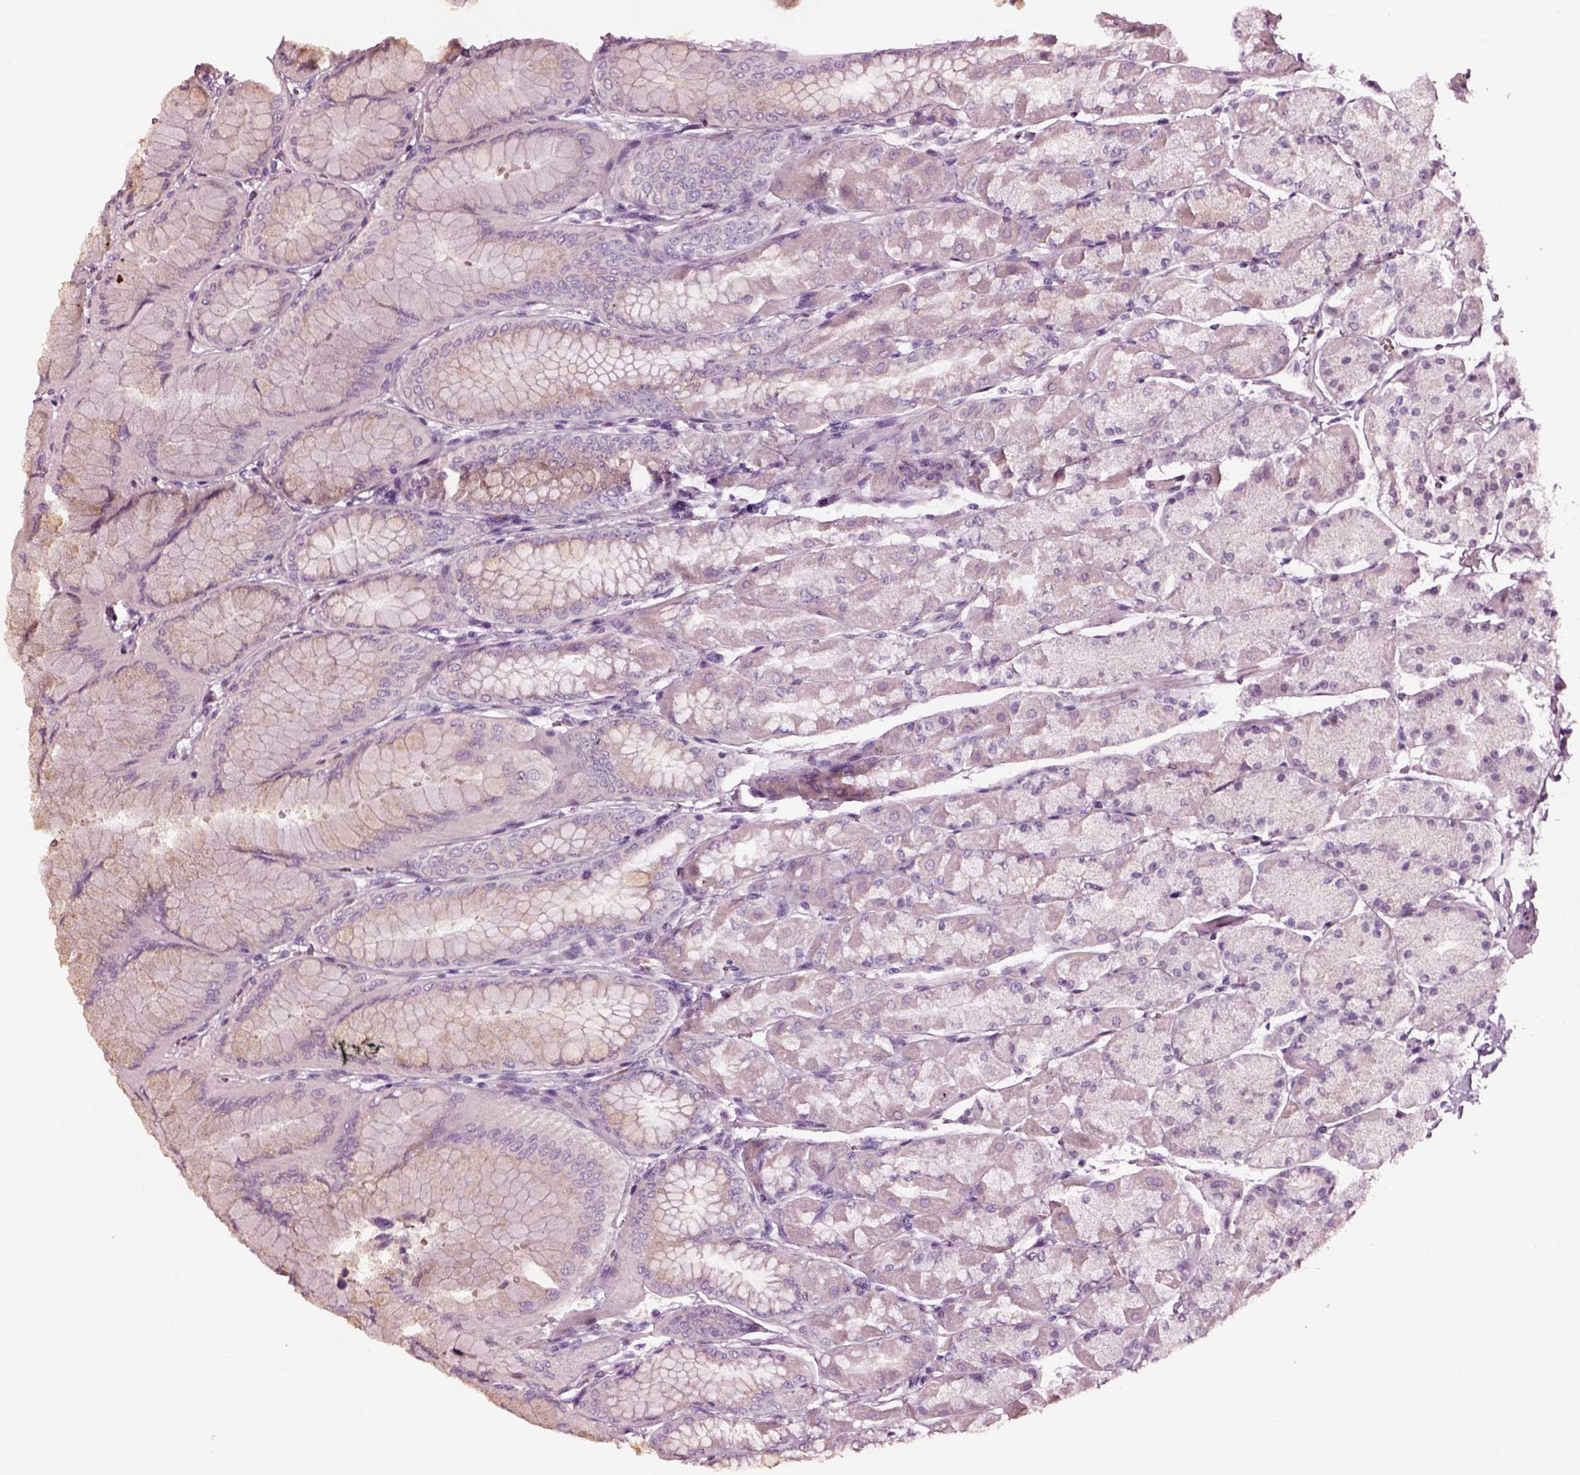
{"staining": {"intensity": "negative", "quantity": "none", "location": "none"}, "tissue": "stomach", "cell_type": "Glandular cells", "image_type": "normal", "snomed": [{"axis": "morphology", "description": "Normal tissue, NOS"}, {"axis": "topography", "description": "Stomach, upper"}], "caption": "Immunohistochemical staining of benign human stomach exhibits no significant expression in glandular cells. (Immunohistochemistry, brightfield microscopy, high magnification).", "gene": "NMRK2", "patient": {"sex": "male", "age": 60}}